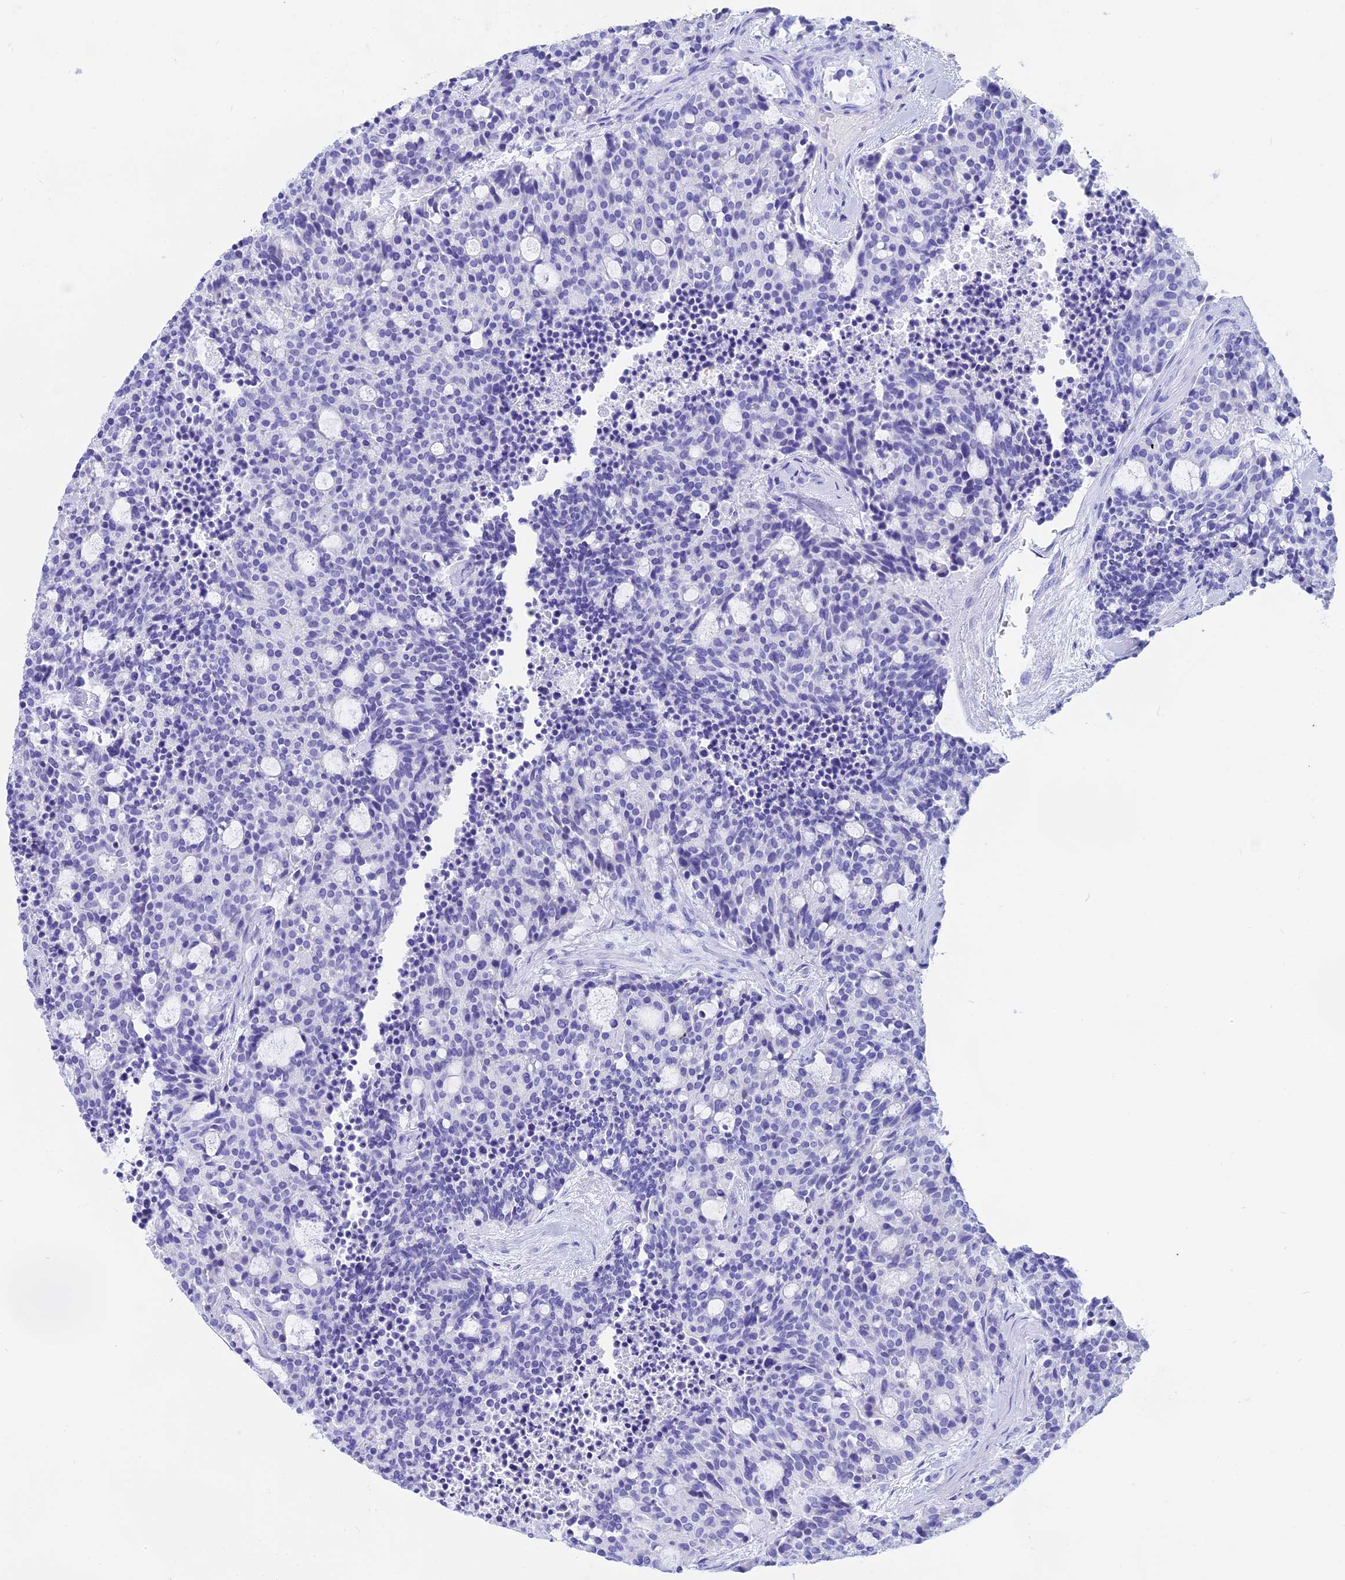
{"staining": {"intensity": "negative", "quantity": "none", "location": "none"}, "tissue": "carcinoid", "cell_type": "Tumor cells", "image_type": "cancer", "snomed": [{"axis": "morphology", "description": "Carcinoid, malignant, NOS"}, {"axis": "topography", "description": "Pancreas"}], "caption": "Immunohistochemical staining of human carcinoid (malignant) shows no significant positivity in tumor cells. (Immunohistochemistry (ihc), brightfield microscopy, high magnification).", "gene": "ISCA1", "patient": {"sex": "female", "age": 54}}